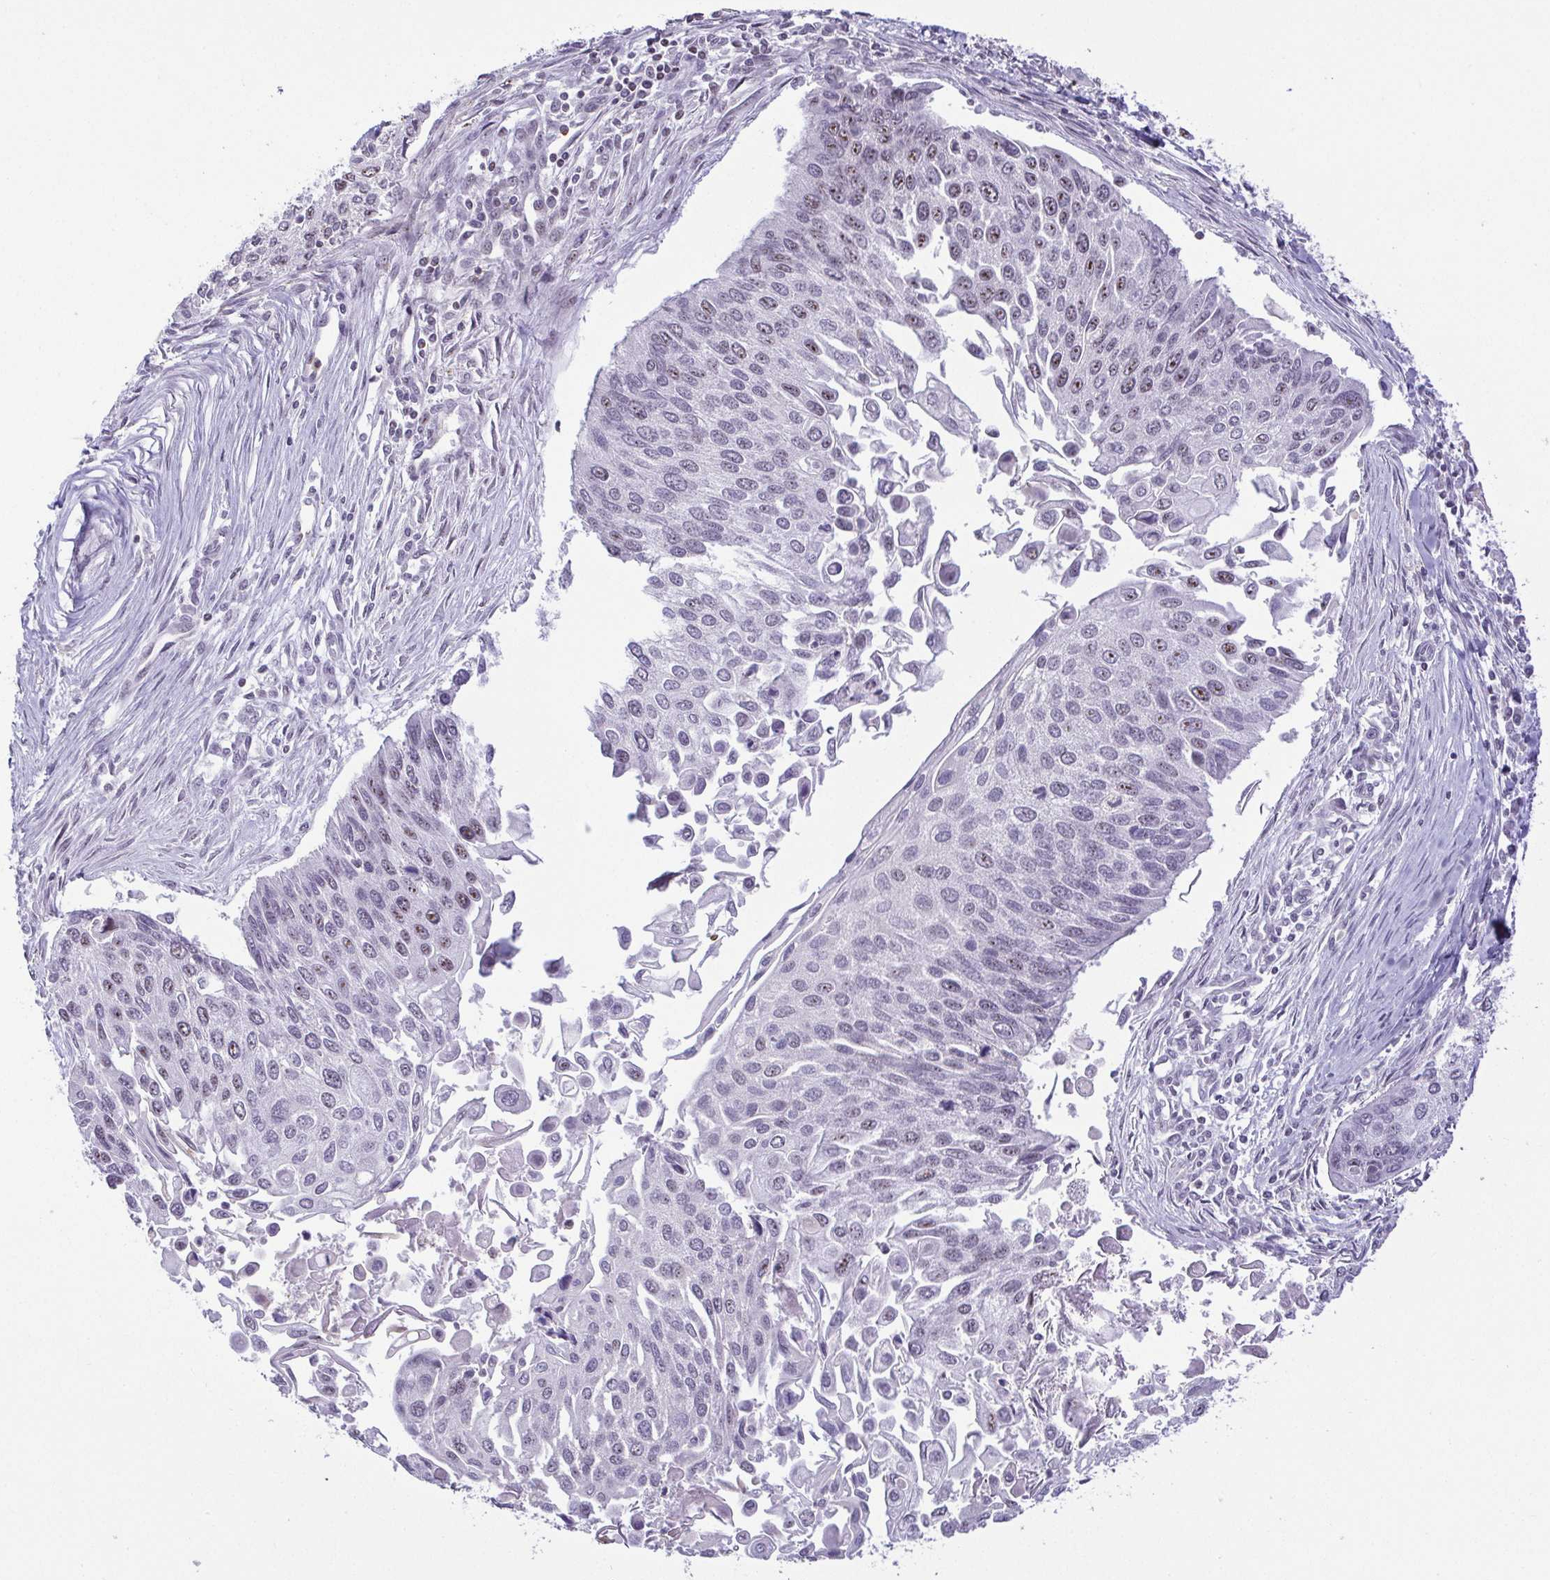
{"staining": {"intensity": "weak", "quantity": "25%-75%", "location": "nuclear"}, "tissue": "lung cancer", "cell_type": "Tumor cells", "image_type": "cancer", "snomed": [{"axis": "morphology", "description": "Squamous cell carcinoma, NOS"}, {"axis": "morphology", "description": "Squamous cell carcinoma, metastatic, NOS"}, {"axis": "topography", "description": "Lung"}], "caption": "Weak nuclear protein expression is identified in approximately 25%-75% of tumor cells in lung squamous cell carcinoma.", "gene": "RSL24D1", "patient": {"sex": "male", "age": 63}}